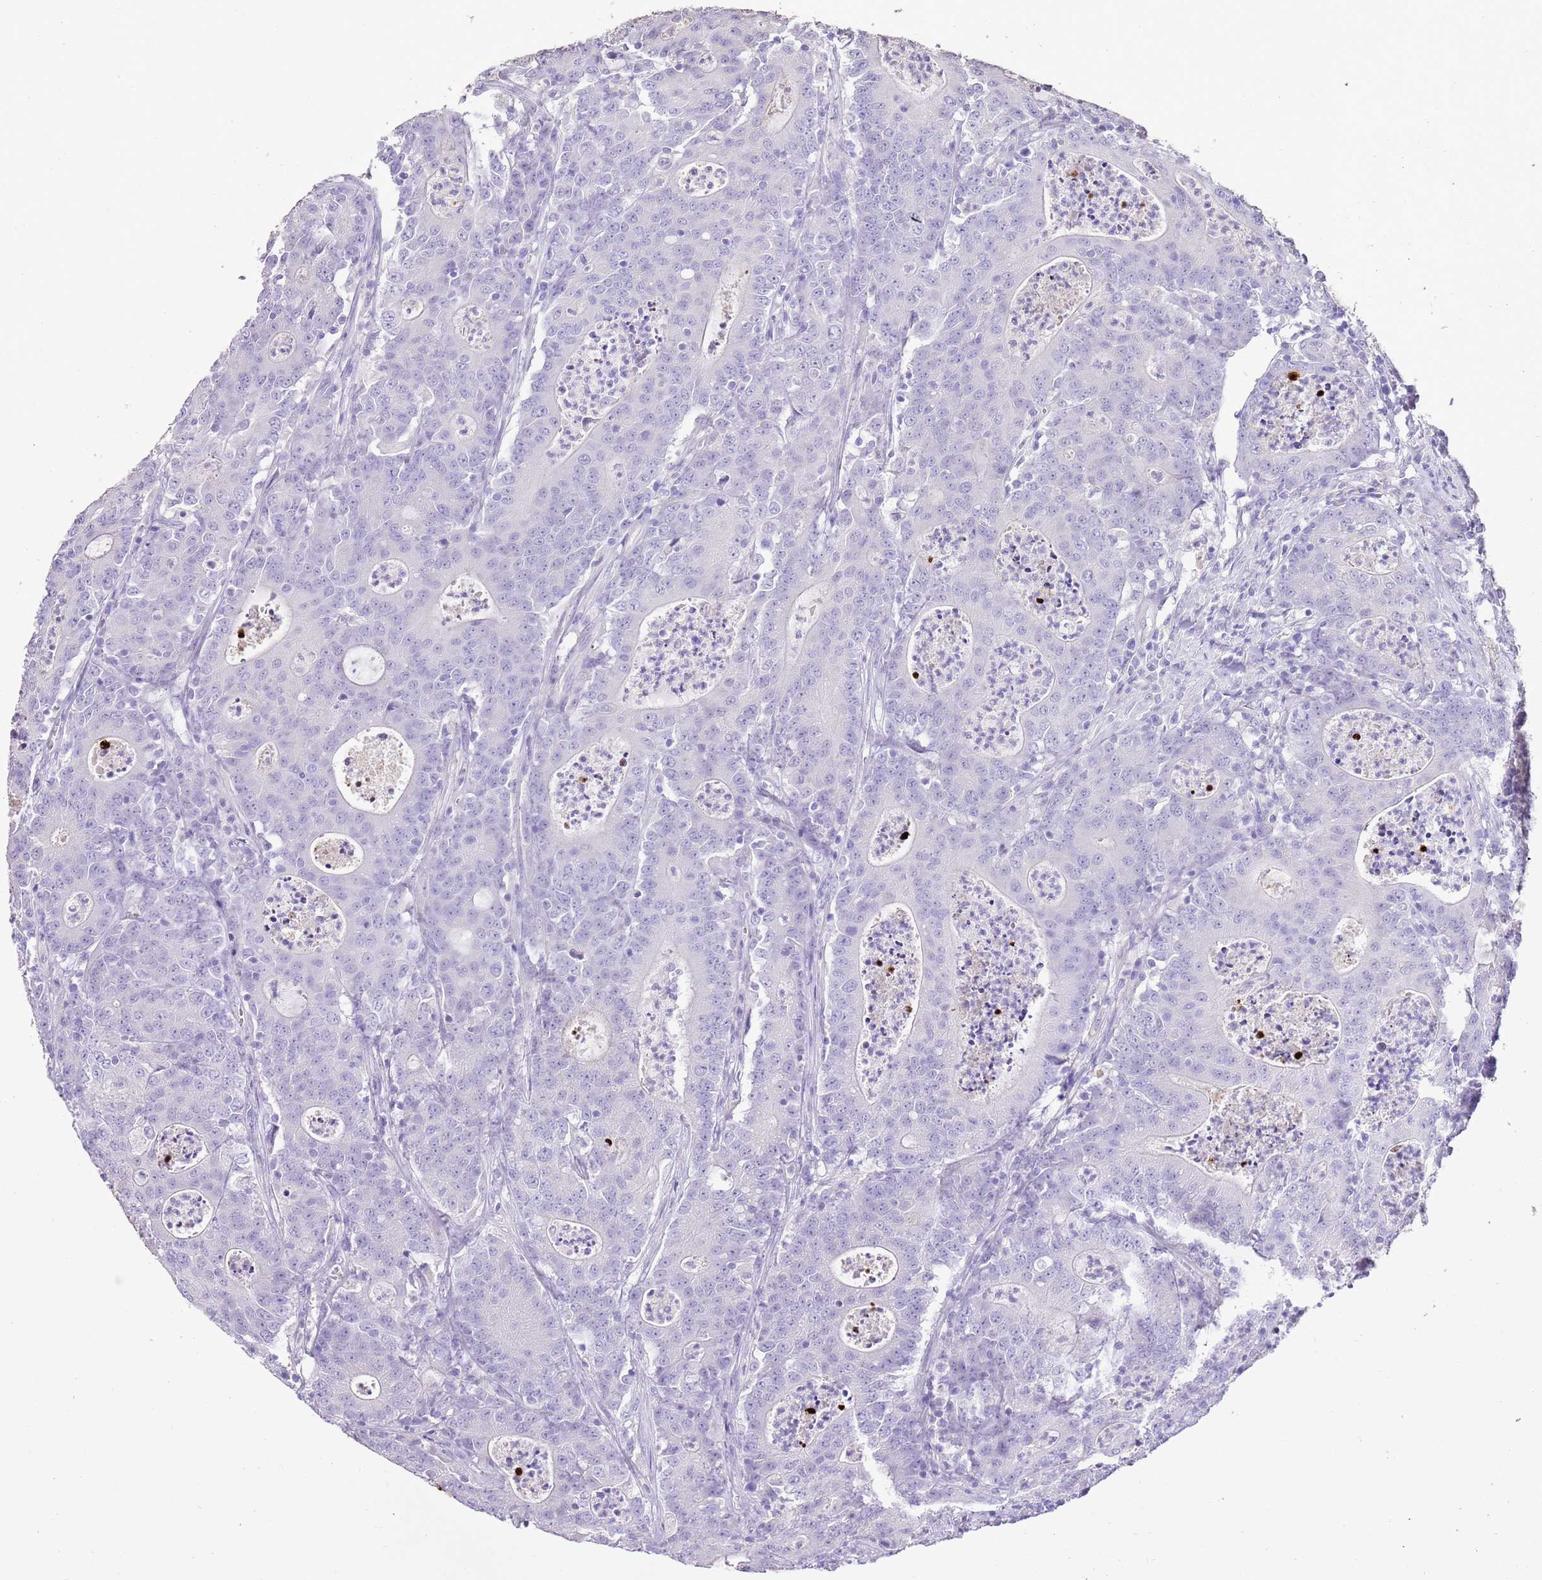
{"staining": {"intensity": "negative", "quantity": "none", "location": "none"}, "tissue": "colorectal cancer", "cell_type": "Tumor cells", "image_type": "cancer", "snomed": [{"axis": "morphology", "description": "Adenocarcinoma, NOS"}, {"axis": "topography", "description": "Colon"}], "caption": "Immunohistochemical staining of colorectal adenocarcinoma exhibits no significant staining in tumor cells. (Stains: DAB IHC with hematoxylin counter stain, Microscopy: brightfield microscopy at high magnification).", "gene": "XPO7", "patient": {"sex": "male", "age": 83}}